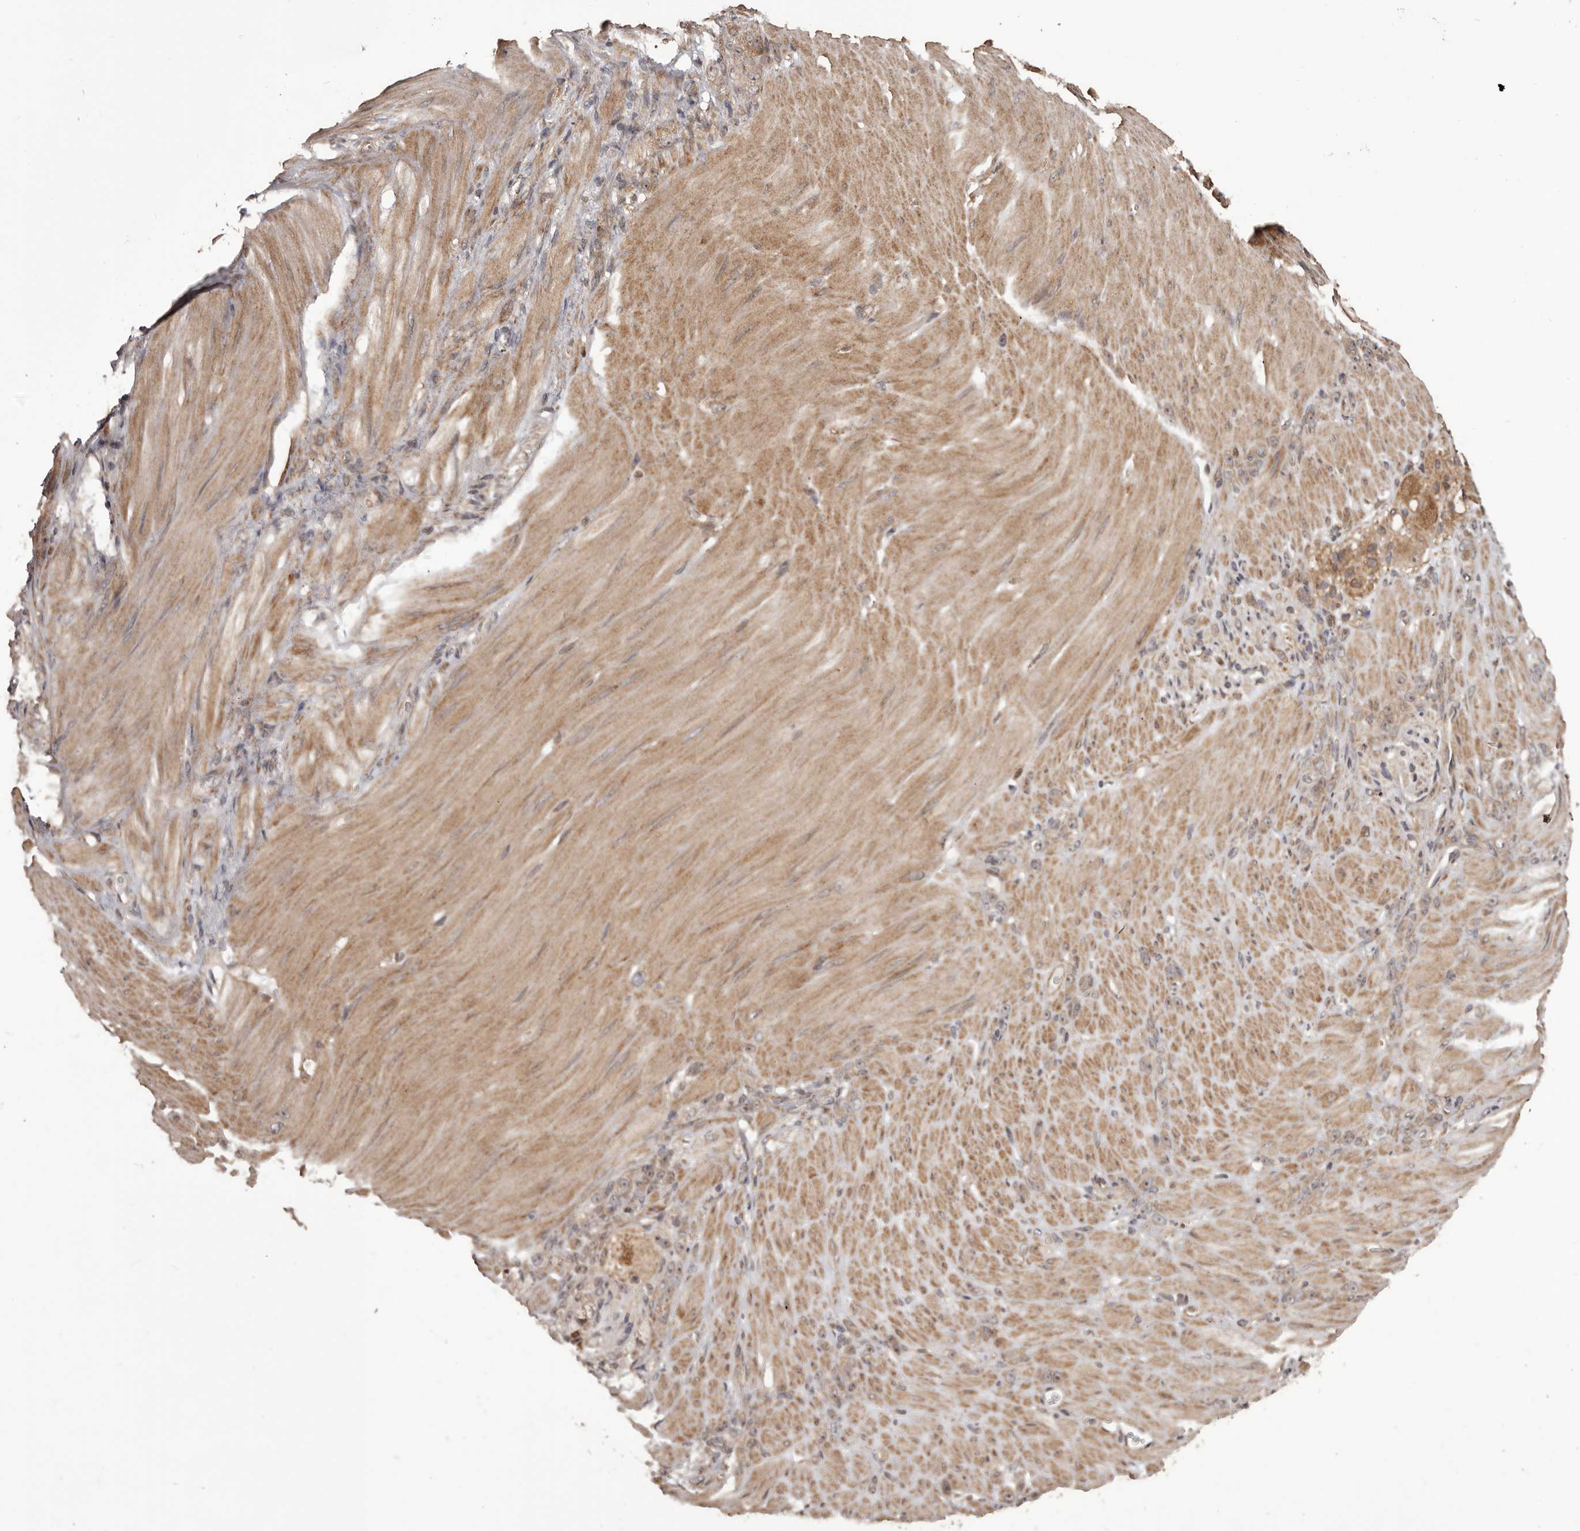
{"staining": {"intensity": "weak", "quantity": "25%-75%", "location": "cytoplasmic/membranous"}, "tissue": "stomach cancer", "cell_type": "Tumor cells", "image_type": "cancer", "snomed": [{"axis": "morphology", "description": "Normal tissue, NOS"}, {"axis": "morphology", "description": "Adenocarcinoma, NOS"}, {"axis": "topography", "description": "Stomach"}], "caption": "Protein expression analysis of human stomach adenocarcinoma reveals weak cytoplasmic/membranous expression in approximately 25%-75% of tumor cells.", "gene": "ZCCHC7", "patient": {"sex": "male", "age": 82}}